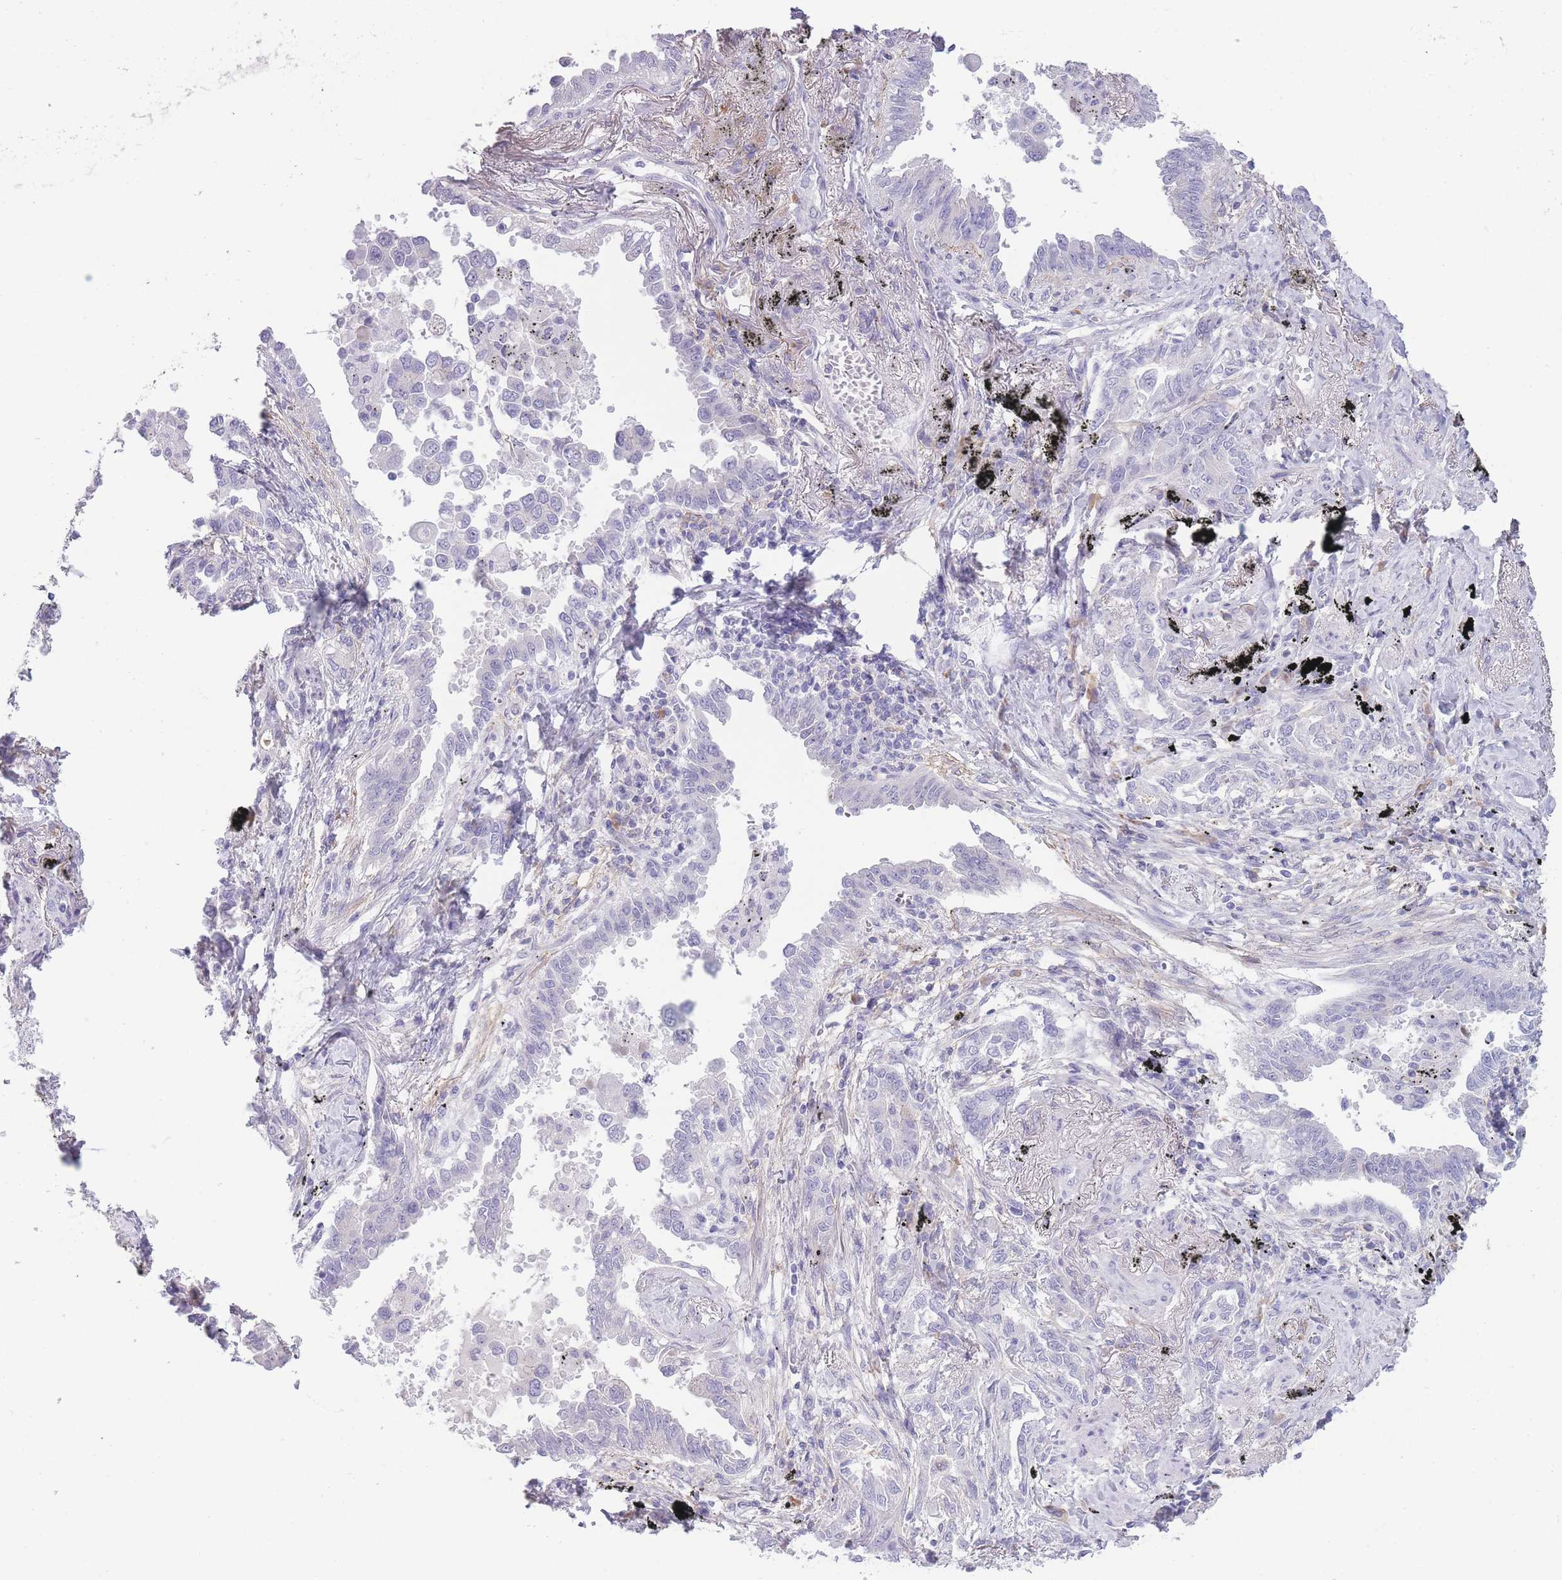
{"staining": {"intensity": "negative", "quantity": "none", "location": "none"}, "tissue": "lung cancer", "cell_type": "Tumor cells", "image_type": "cancer", "snomed": [{"axis": "morphology", "description": "Adenocarcinoma, NOS"}, {"axis": "topography", "description": "Lung"}], "caption": "This histopathology image is of lung adenocarcinoma stained with immunohistochemistry to label a protein in brown with the nuclei are counter-stained blue. There is no positivity in tumor cells.", "gene": "DCANP1", "patient": {"sex": "male", "age": 67}}